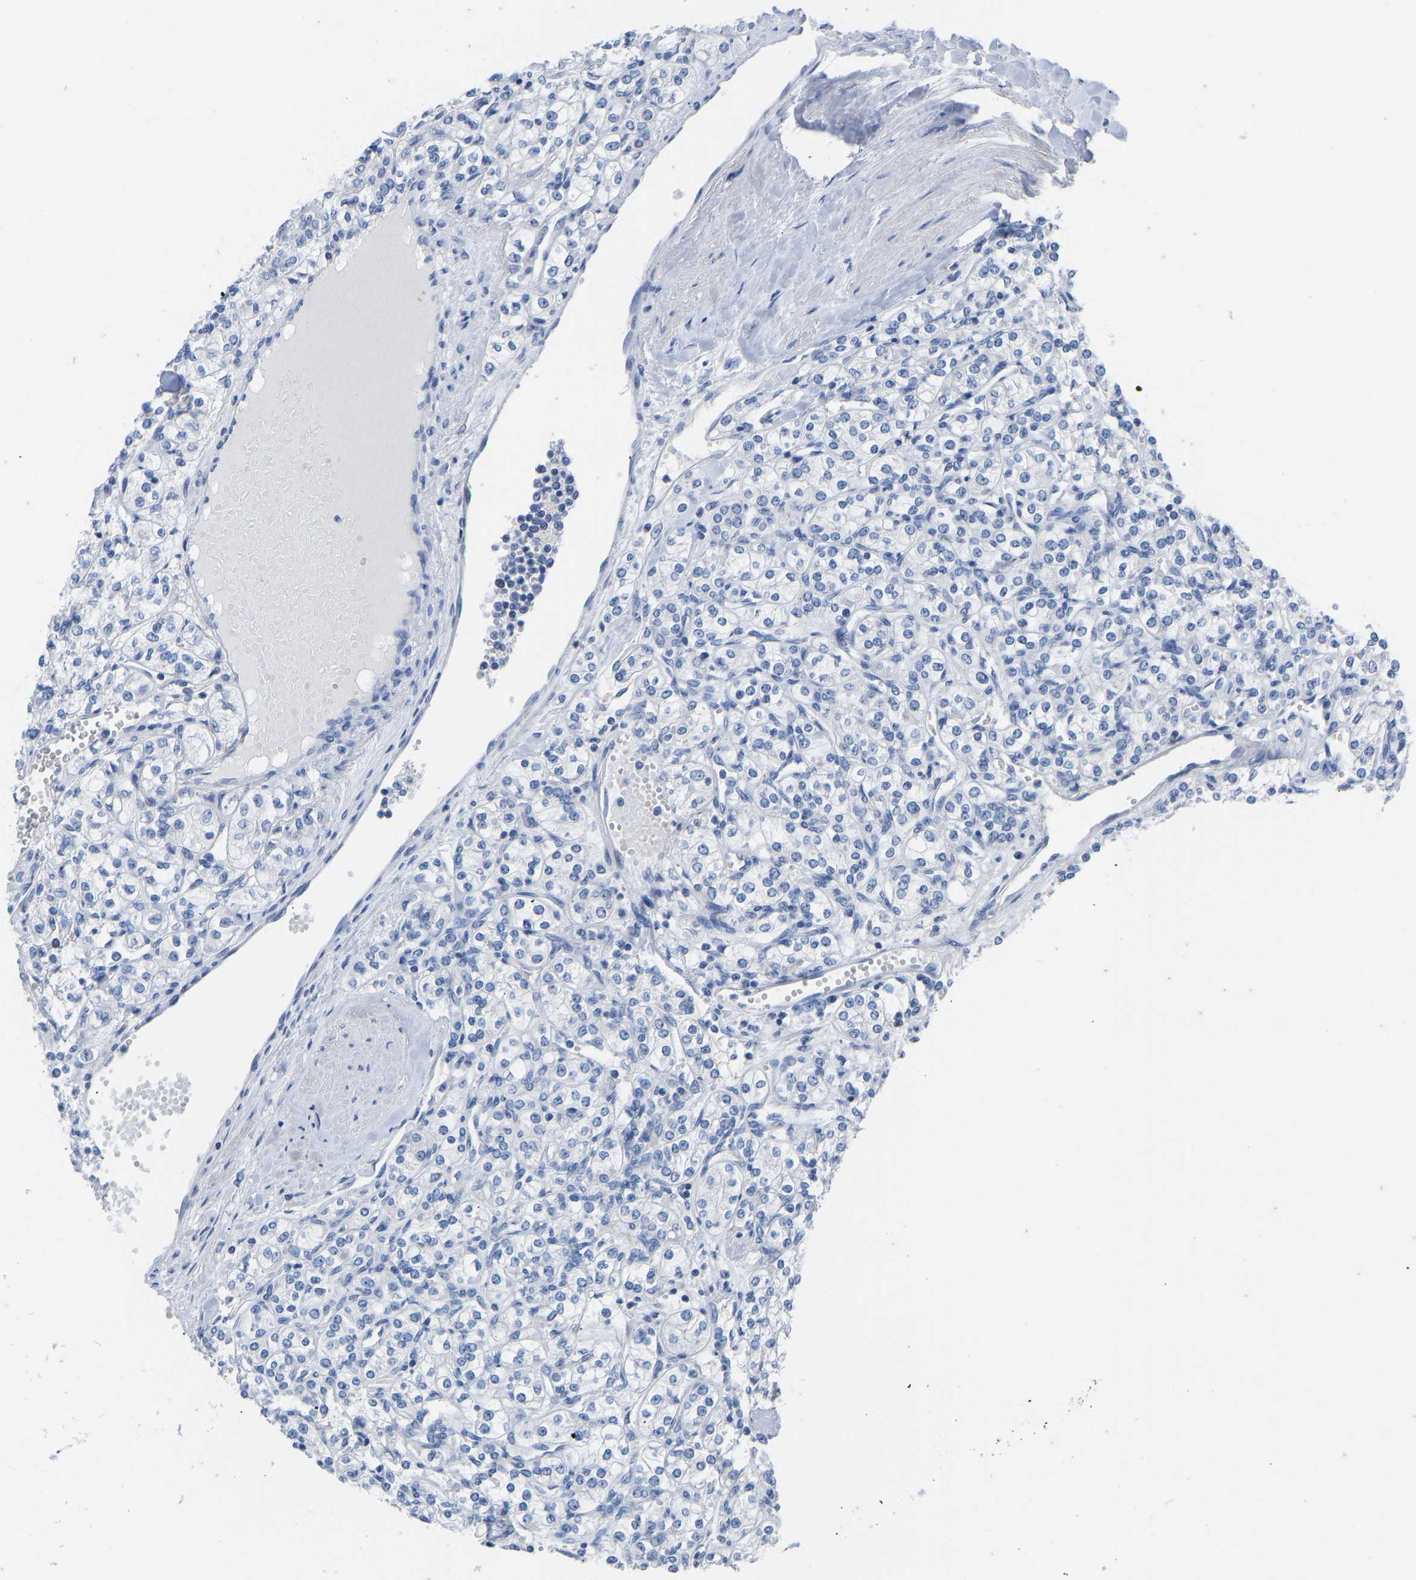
{"staining": {"intensity": "negative", "quantity": "none", "location": "none"}, "tissue": "renal cancer", "cell_type": "Tumor cells", "image_type": "cancer", "snomed": [{"axis": "morphology", "description": "Adenocarcinoma, NOS"}, {"axis": "topography", "description": "Kidney"}], "caption": "Immunohistochemical staining of renal cancer (adenocarcinoma) reveals no significant positivity in tumor cells.", "gene": "OLIG2", "patient": {"sex": "male", "age": 77}}